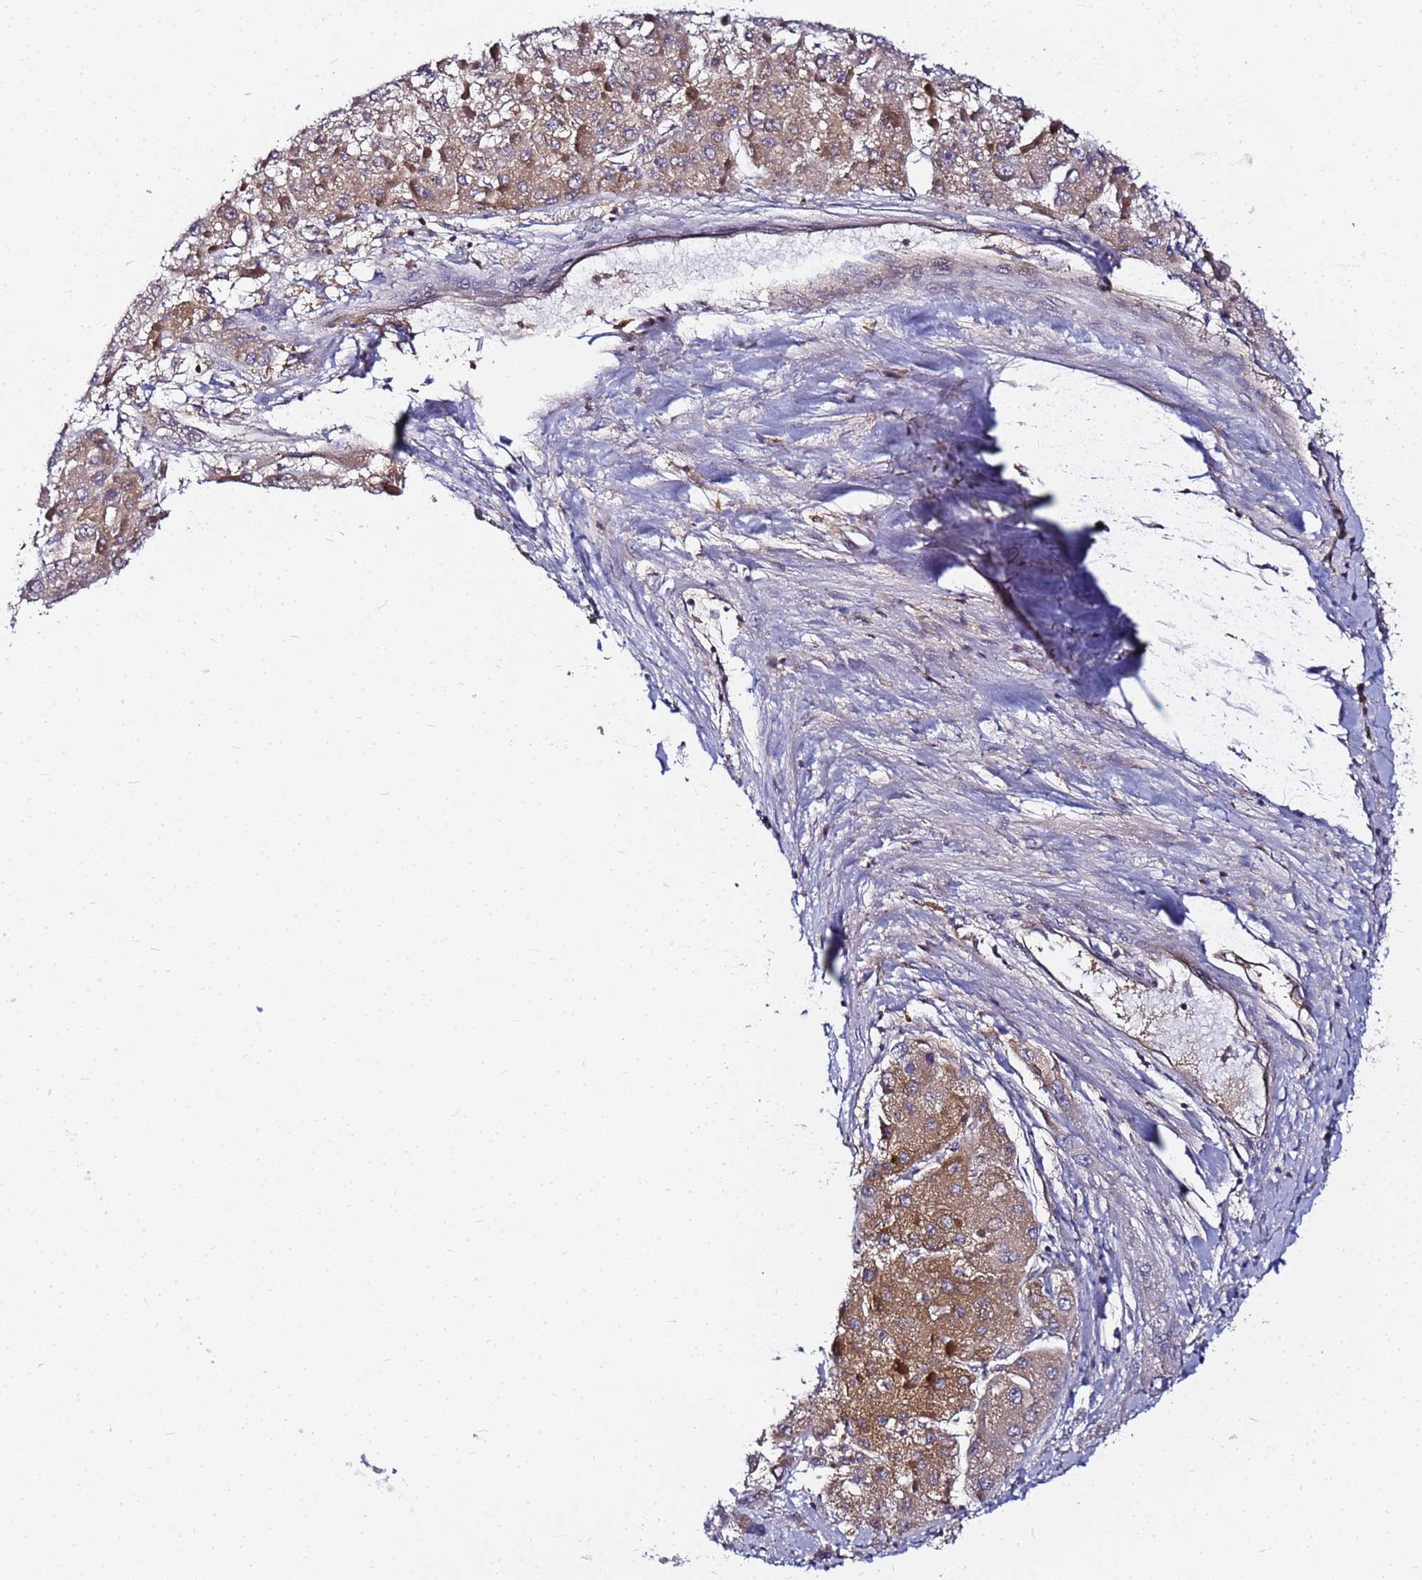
{"staining": {"intensity": "moderate", "quantity": ">75%", "location": "cytoplasmic/membranous"}, "tissue": "liver cancer", "cell_type": "Tumor cells", "image_type": "cancer", "snomed": [{"axis": "morphology", "description": "Carcinoma, Hepatocellular, NOS"}, {"axis": "topography", "description": "Liver"}], "caption": "Moderate cytoplasmic/membranous expression is identified in about >75% of tumor cells in liver cancer.", "gene": "CHM", "patient": {"sex": "female", "age": 73}}